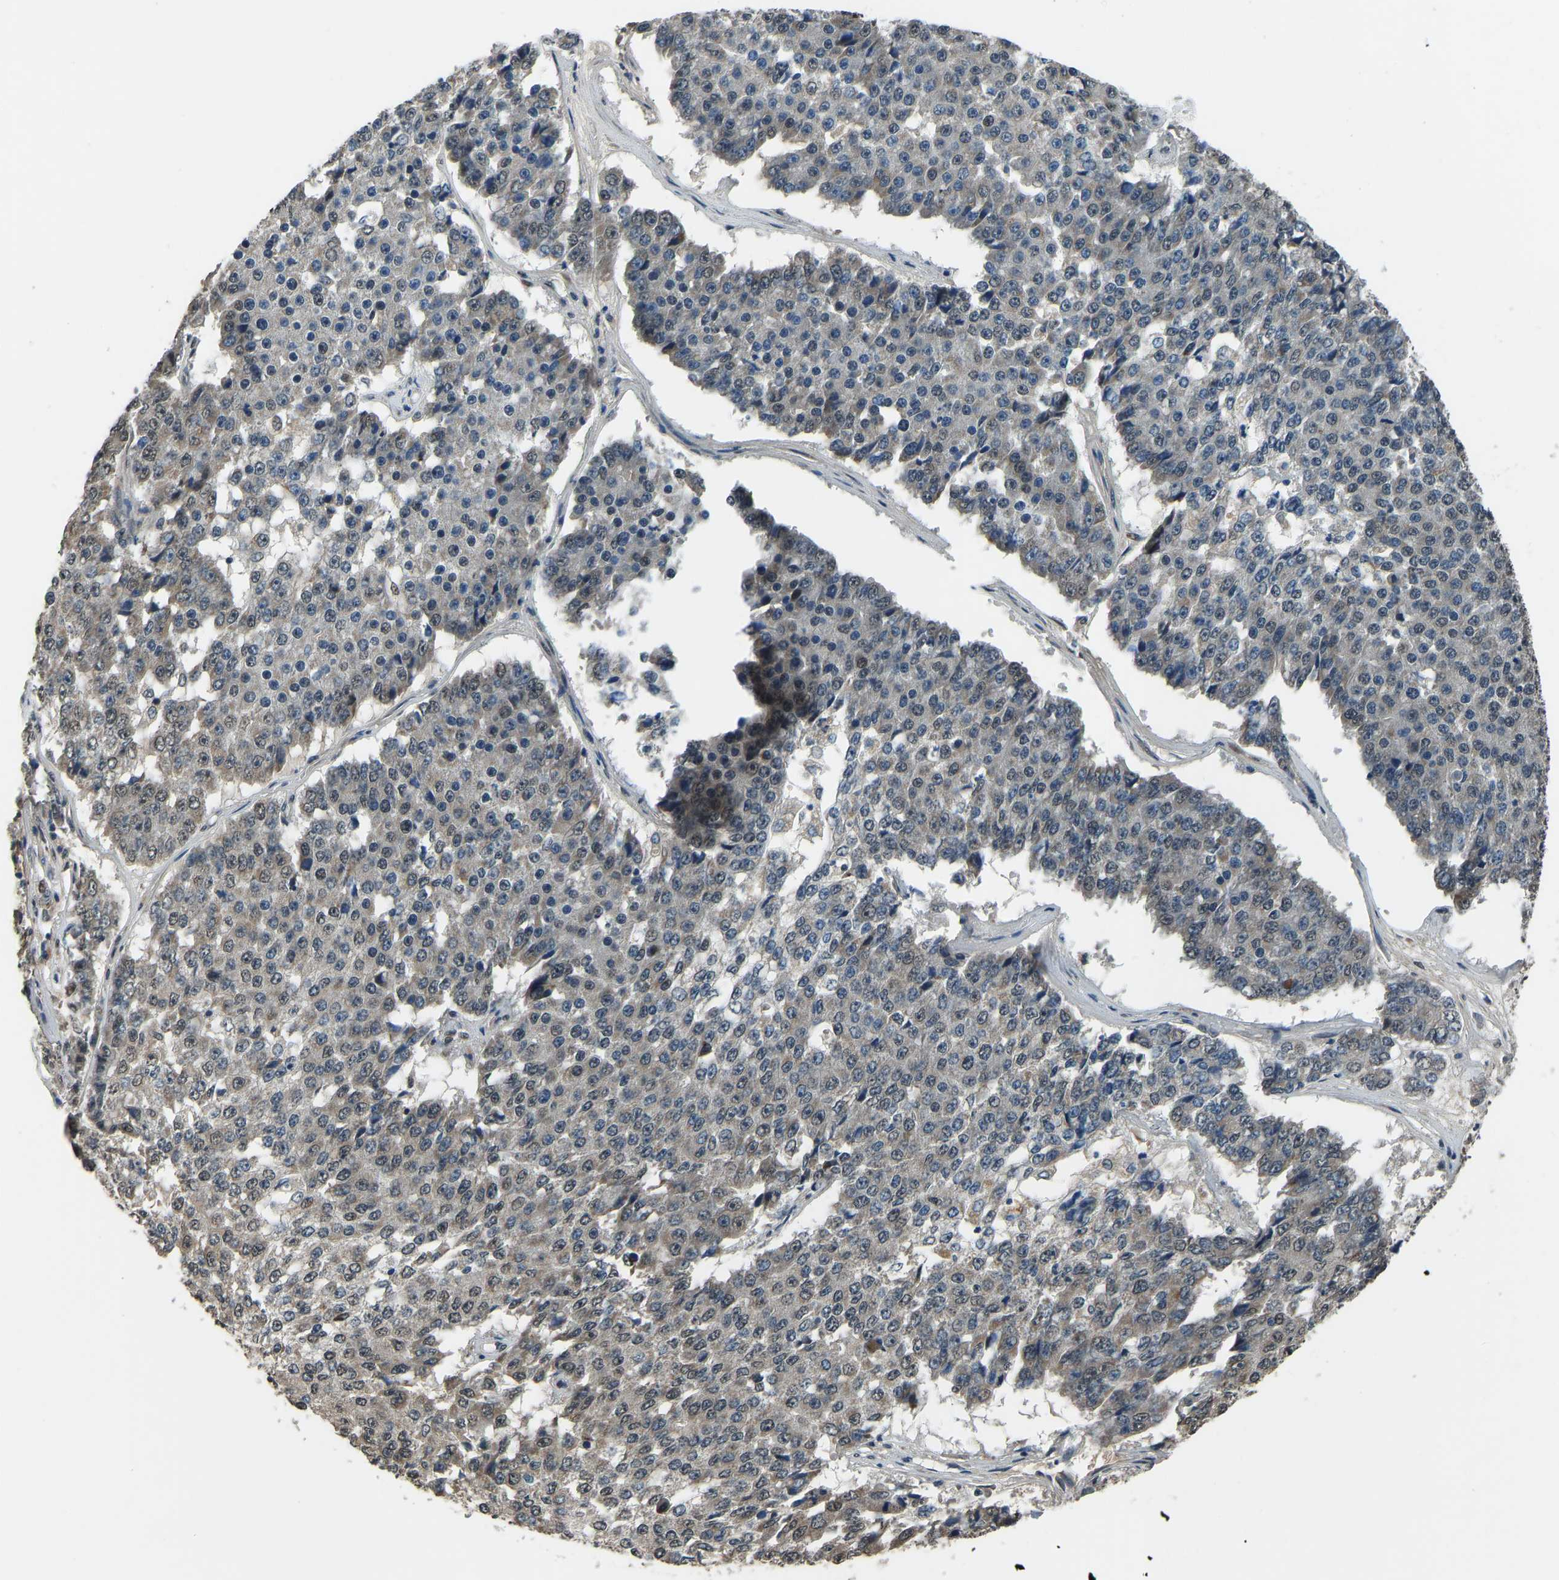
{"staining": {"intensity": "weak", "quantity": "25%-75%", "location": "cytoplasmic/membranous"}, "tissue": "pancreatic cancer", "cell_type": "Tumor cells", "image_type": "cancer", "snomed": [{"axis": "morphology", "description": "Adenocarcinoma, NOS"}, {"axis": "topography", "description": "Pancreas"}], "caption": "Immunohistochemistry (IHC) photomicrograph of human pancreatic adenocarcinoma stained for a protein (brown), which reveals low levels of weak cytoplasmic/membranous staining in about 25%-75% of tumor cells.", "gene": "FOS", "patient": {"sex": "male", "age": 50}}